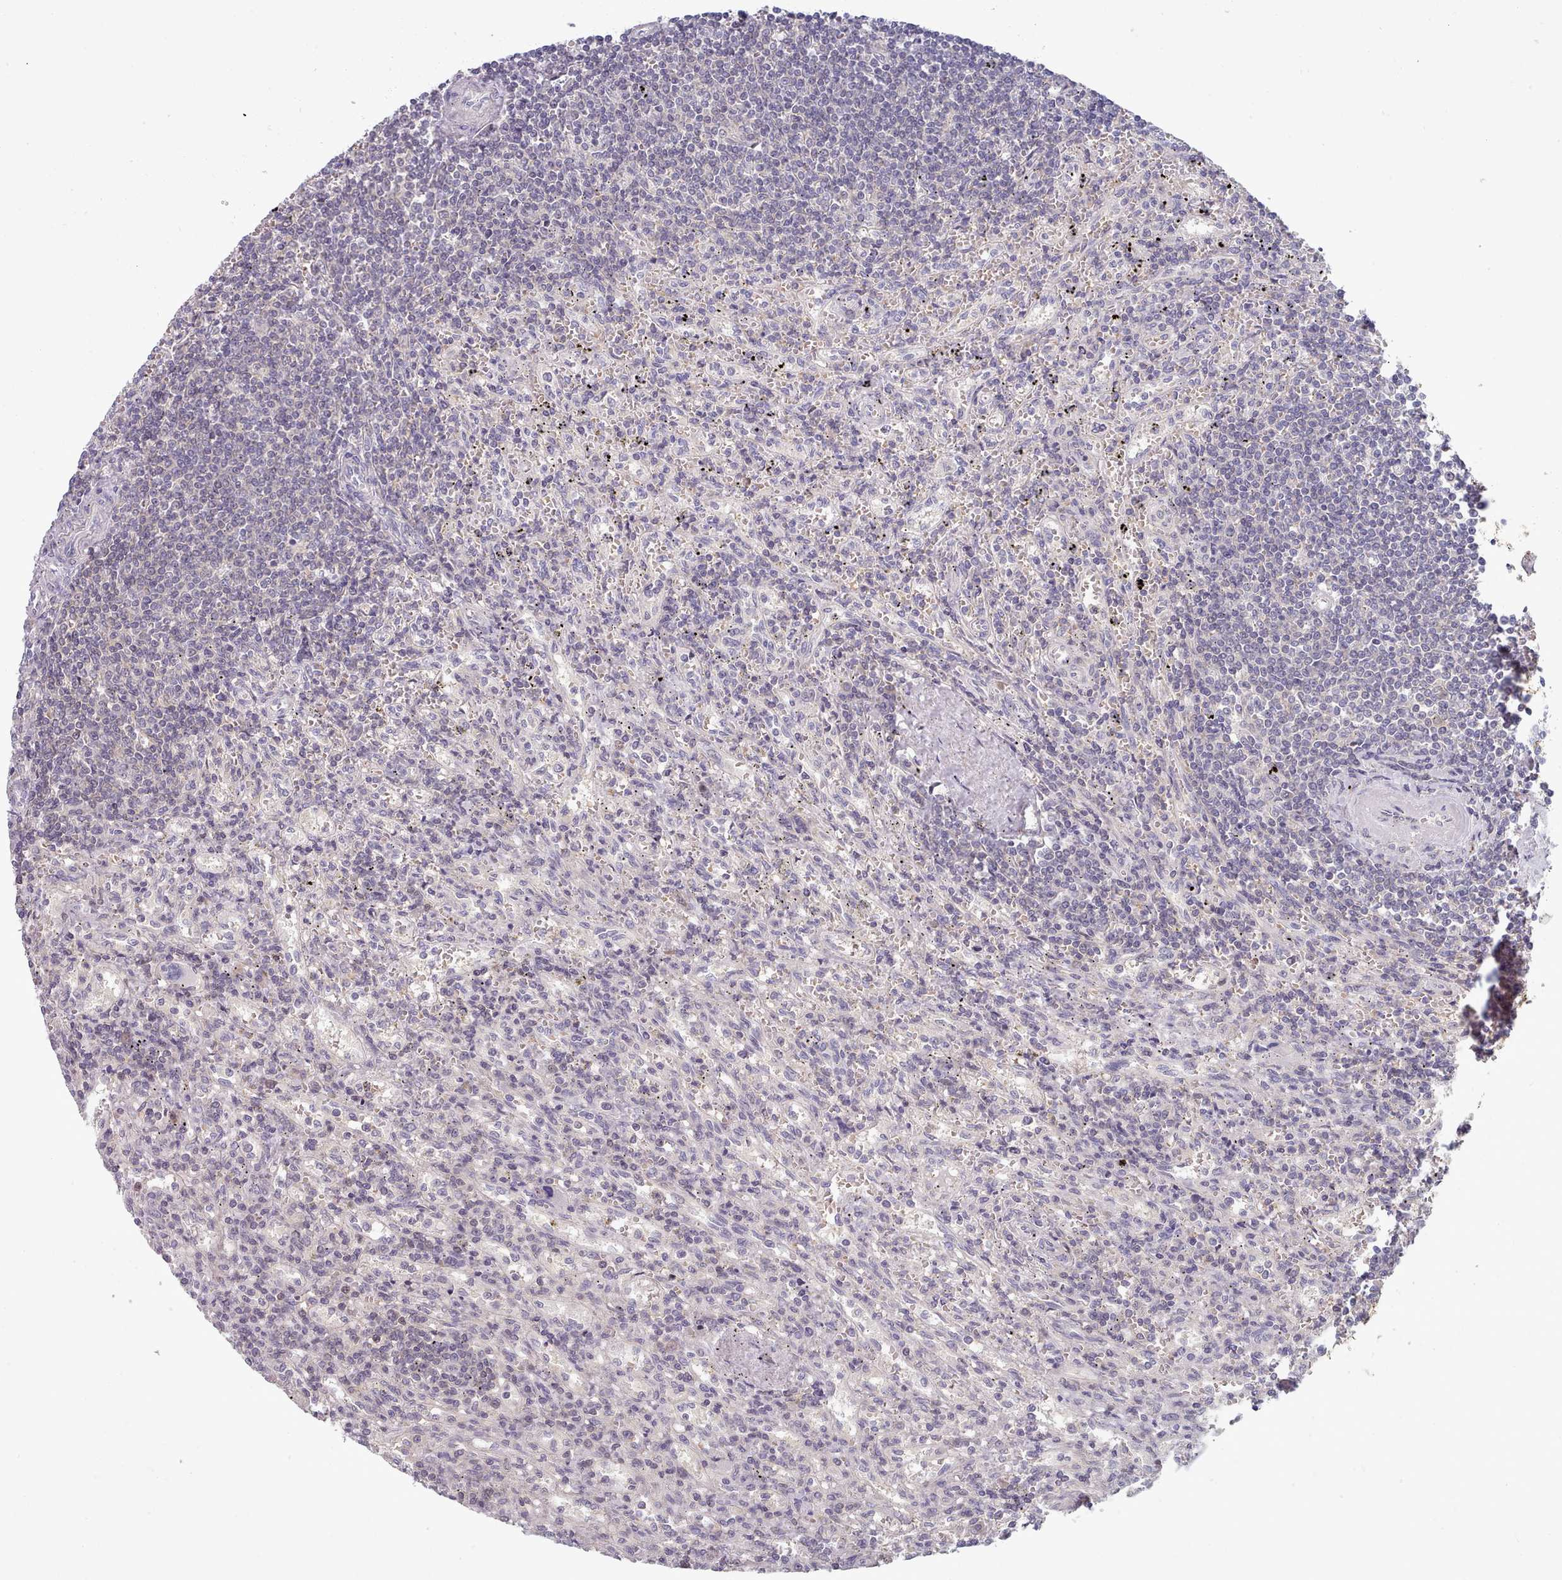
{"staining": {"intensity": "negative", "quantity": "none", "location": "none"}, "tissue": "lymphoma", "cell_type": "Tumor cells", "image_type": "cancer", "snomed": [{"axis": "morphology", "description": "Malignant lymphoma, non-Hodgkin's type, Low grade"}, {"axis": "topography", "description": "Spleen"}], "caption": "This is an immunohistochemistry image of low-grade malignant lymphoma, non-Hodgkin's type. There is no staining in tumor cells.", "gene": "CLNS1A", "patient": {"sex": "male", "age": 76}}